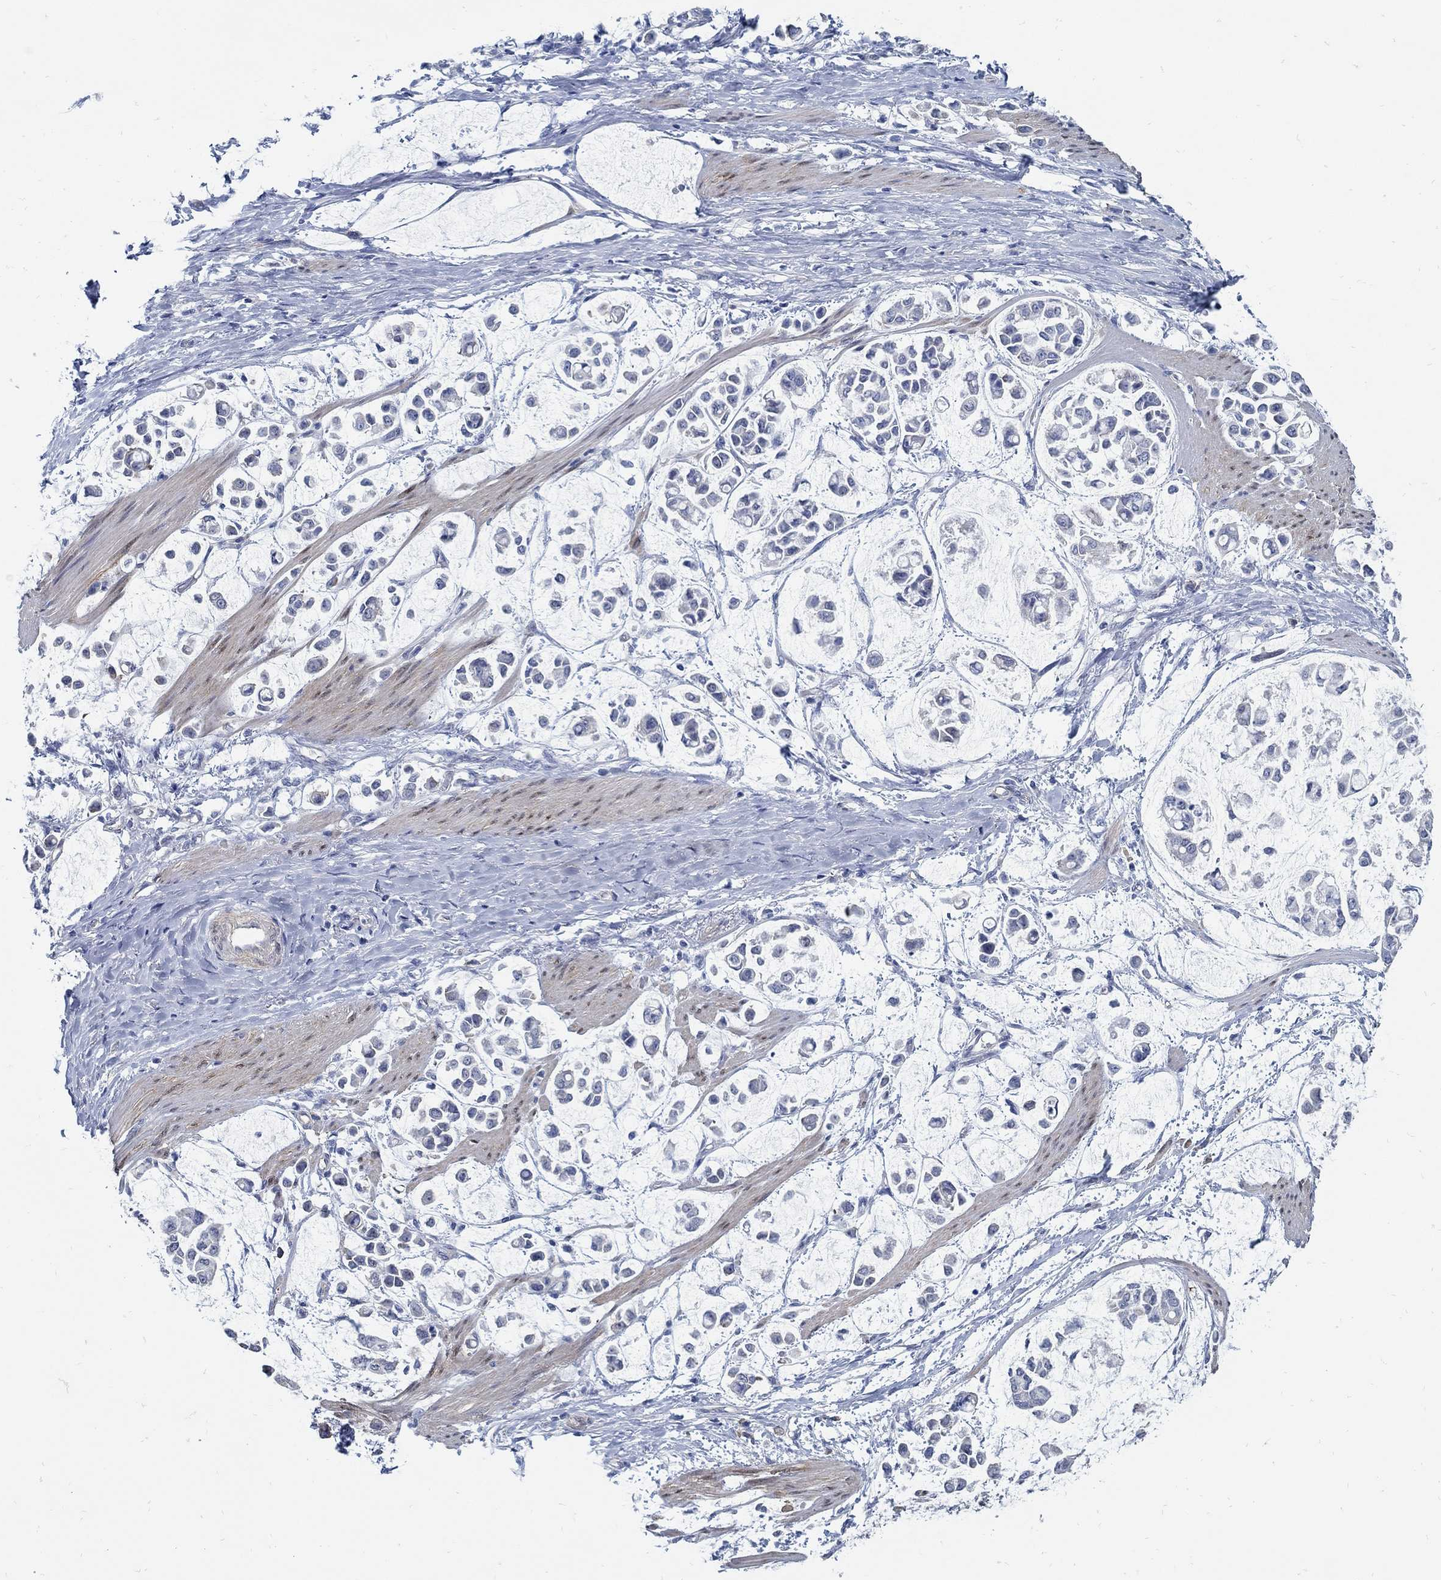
{"staining": {"intensity": "negative", "quantity": "none", "location": "none"}, "tissue": "stomach cancer", "cell_type": "Tumor cells", "image_type": "cancer", "snomed": [{"axis": "morphology", "description": "Adenocarcinoma, NOS"}, {"axis": "topography", "description": "Stomach"}], "caption": "Photomicrograph shows no significant protein expression in tumor cells of stomach cancer (adenocarcinoma).", "gene": "C15orf39", "patient": {"sex": "male", "age": 82}}